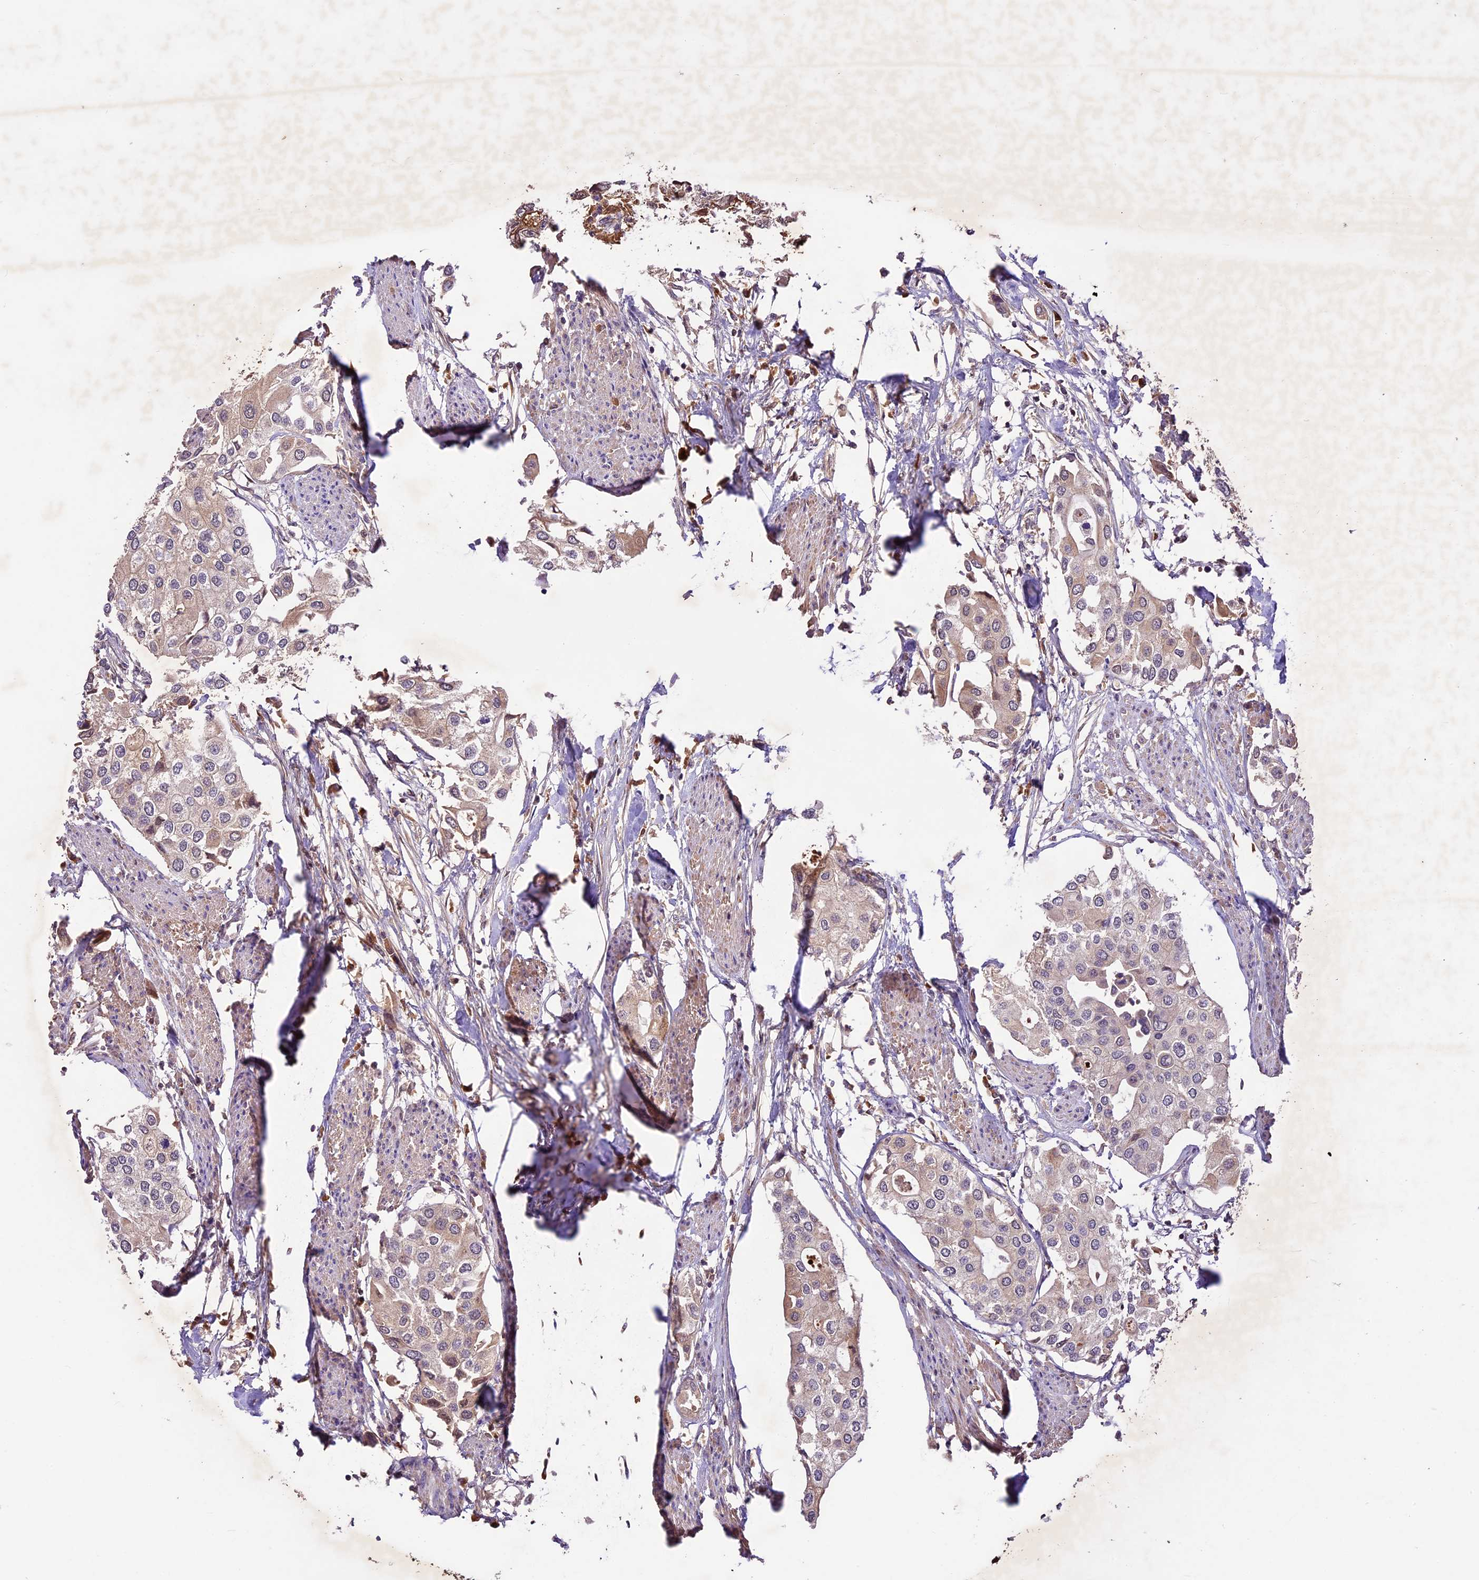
{"staining": {"intensity": "weak", "quantity": "25%-75%", "location": "cytoplasmic/membranous"}, "tissue": "urothelial cancer", "cell_type": "Tumor cells", "image_type": "cancer", "snomed": [{"axis": "morphology", "description": "Urothelial carcinoma, High grade"}, {"axis": "topography", "description": "Urinary bladder"}], "caption": "Human urothelial carcinoma (high-grade) stained with a brown dye shows weak cytoplasmic/membranous positive positivity in approximately 25%-75% of tumor cells.", "gene": "ATP10A", "patient": {"sex": "male", "age": 64}}